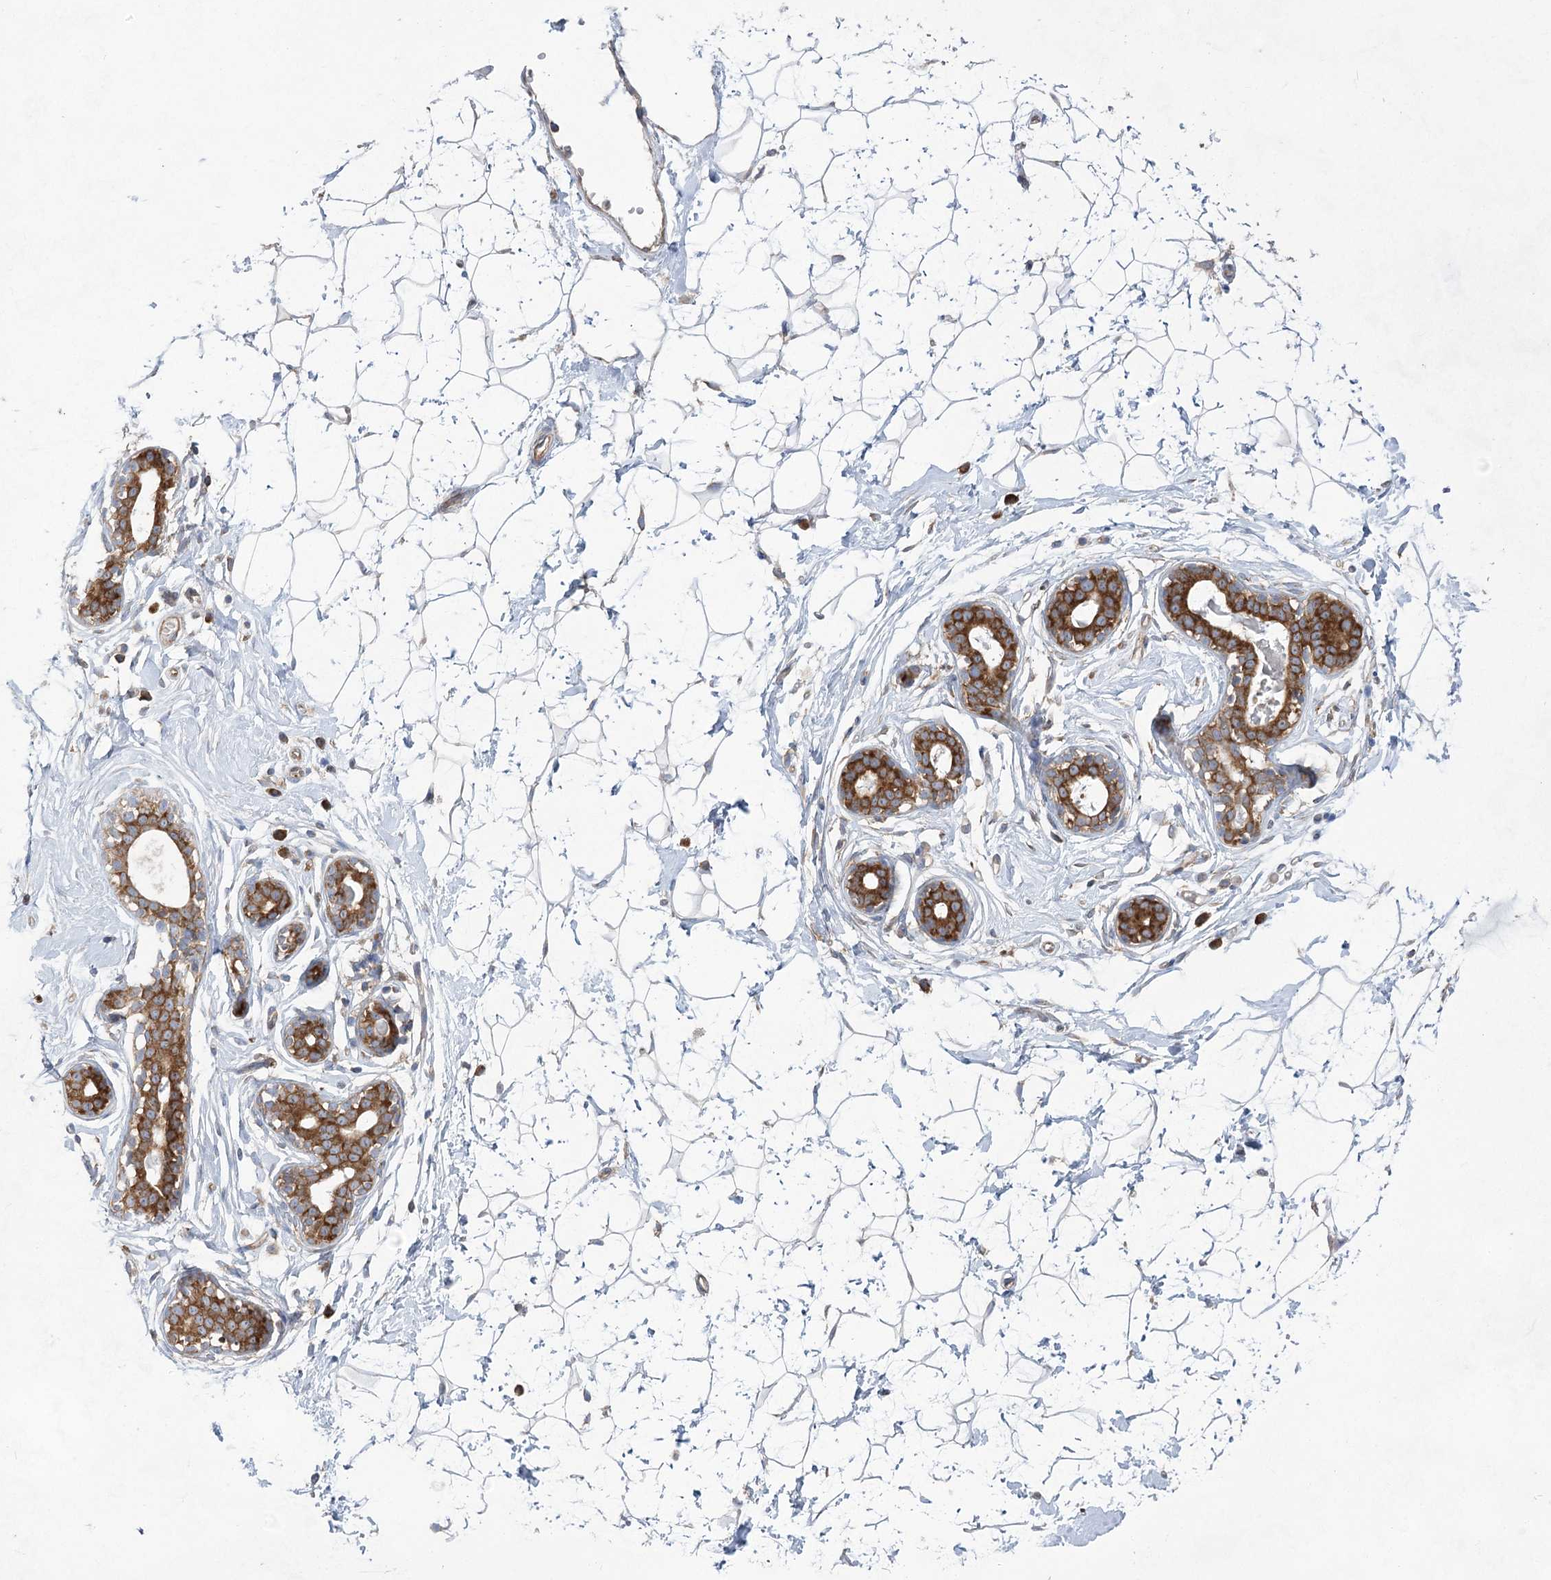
{"staining": {"intensity": "negative", "quantity": "none", "location": "none"}, "tissue": "breast", "cell_type": "Adipocytes", "image_type": "normal", "snomed": [{"axis": "morphology", "description": "Normal tissue, NOS"}, {"axis": "morphology", "description": "Adenoma, NOS"}, {"axis": "topography", "description": "Breast"}], "caption": "High power microscopy micrograph of an immunohistochemistry (IHC) photomicrograph of unremarkable breast, revealing no significant staining in adipocytes.", "gene": "EIF3A", "patient": {"sex": "female", "age": 23}}